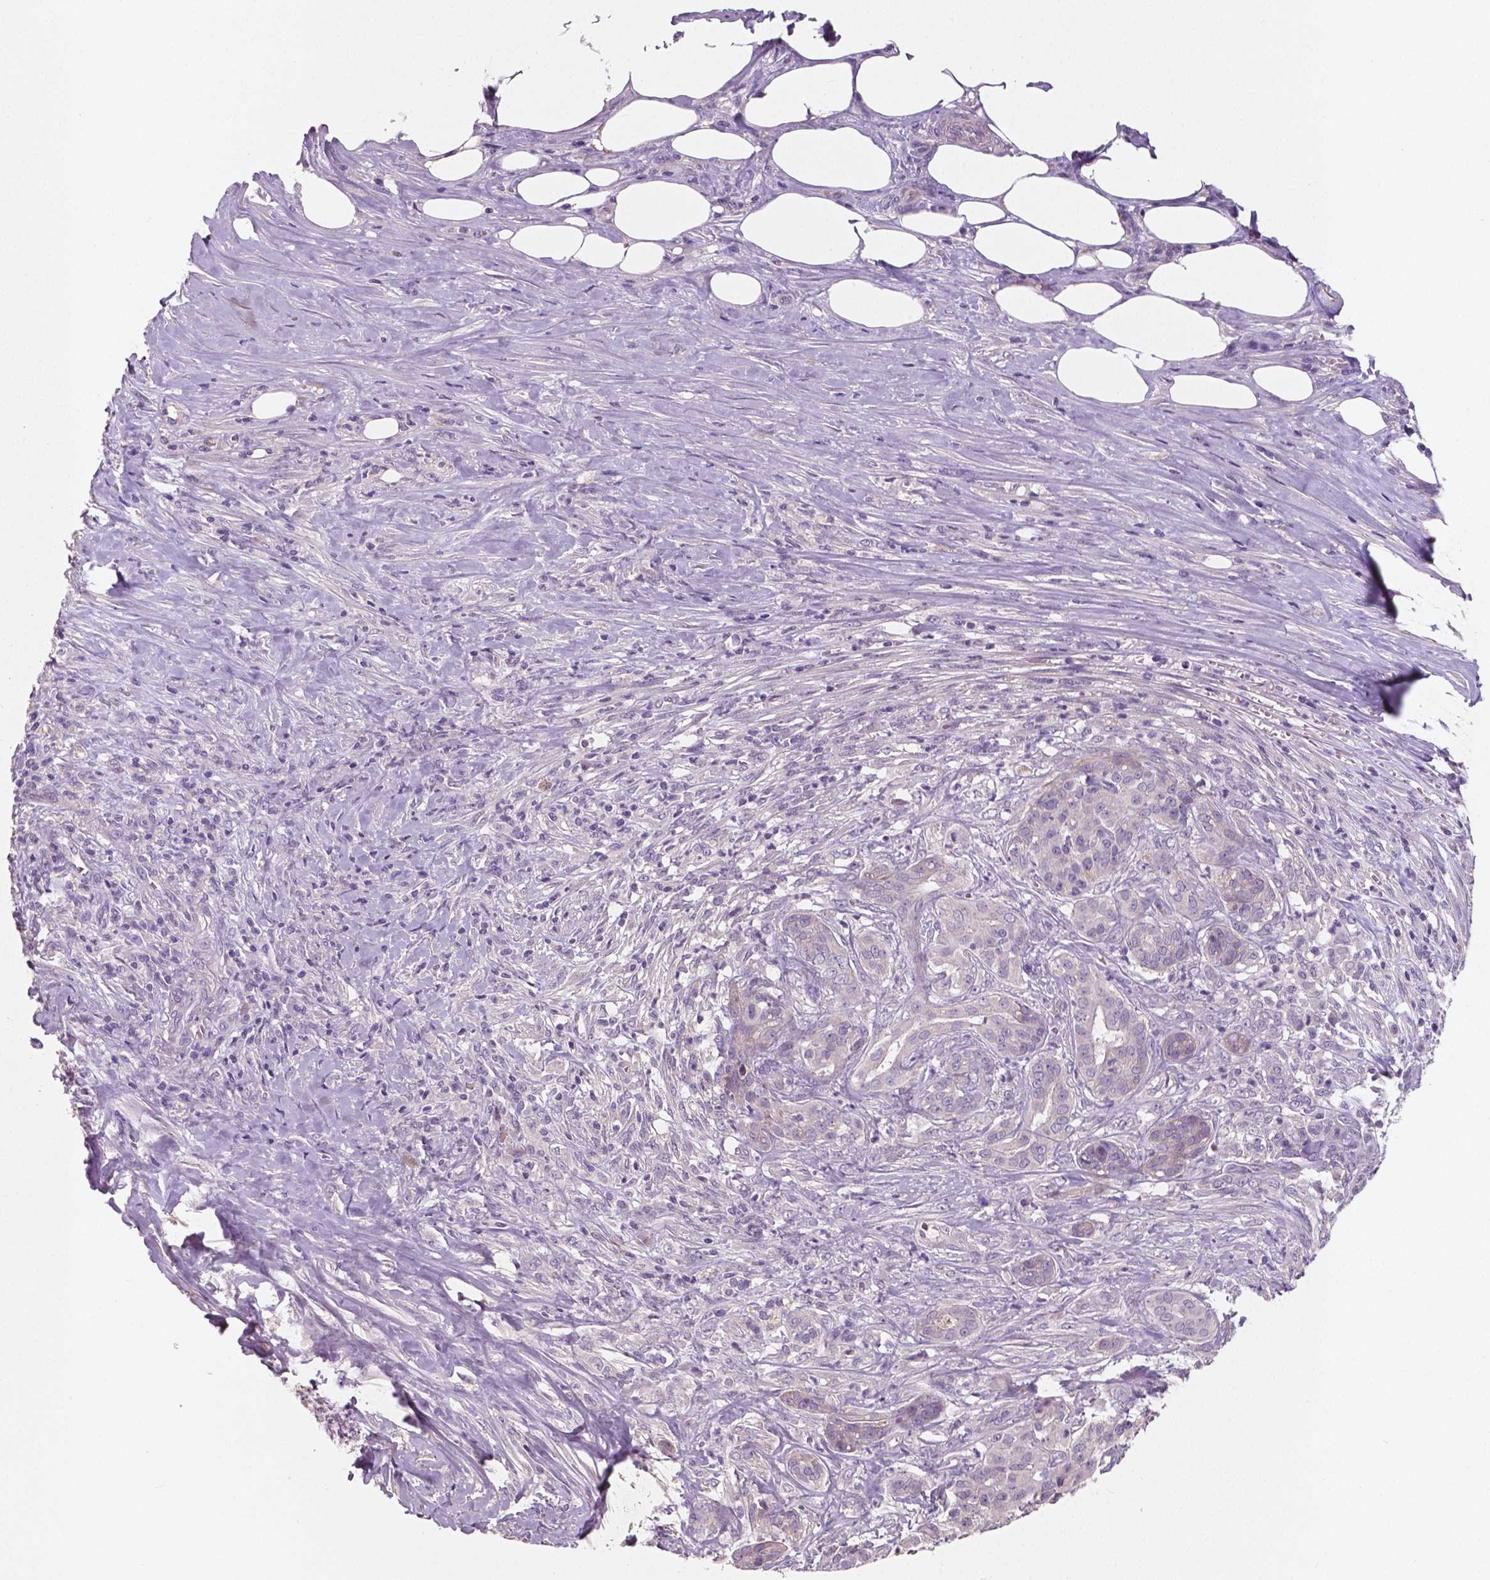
{"staining": {"intensity": "negative", "quantity": "none", "location": "none"}, "tissue": "pancreatic cancer", "cell_type": "Tumor cells", "image_type": "cancer", "snomed": [{"axis": "morphology", "description": "Normal tissue, NOS"}, {"axis": "morphology", "description": "Inflammation, NOS"}, {"axis": "morphology", "description": "Adenocarcinoma, NOS"}, {"axis": "topography", "description": "Pancreas"}], "caption": "Tumor cells show no significant staining in adenocarcinoma (pancreatic).", "gene": "LSM14B", "patient": {"sex": "male", "age": 57}}